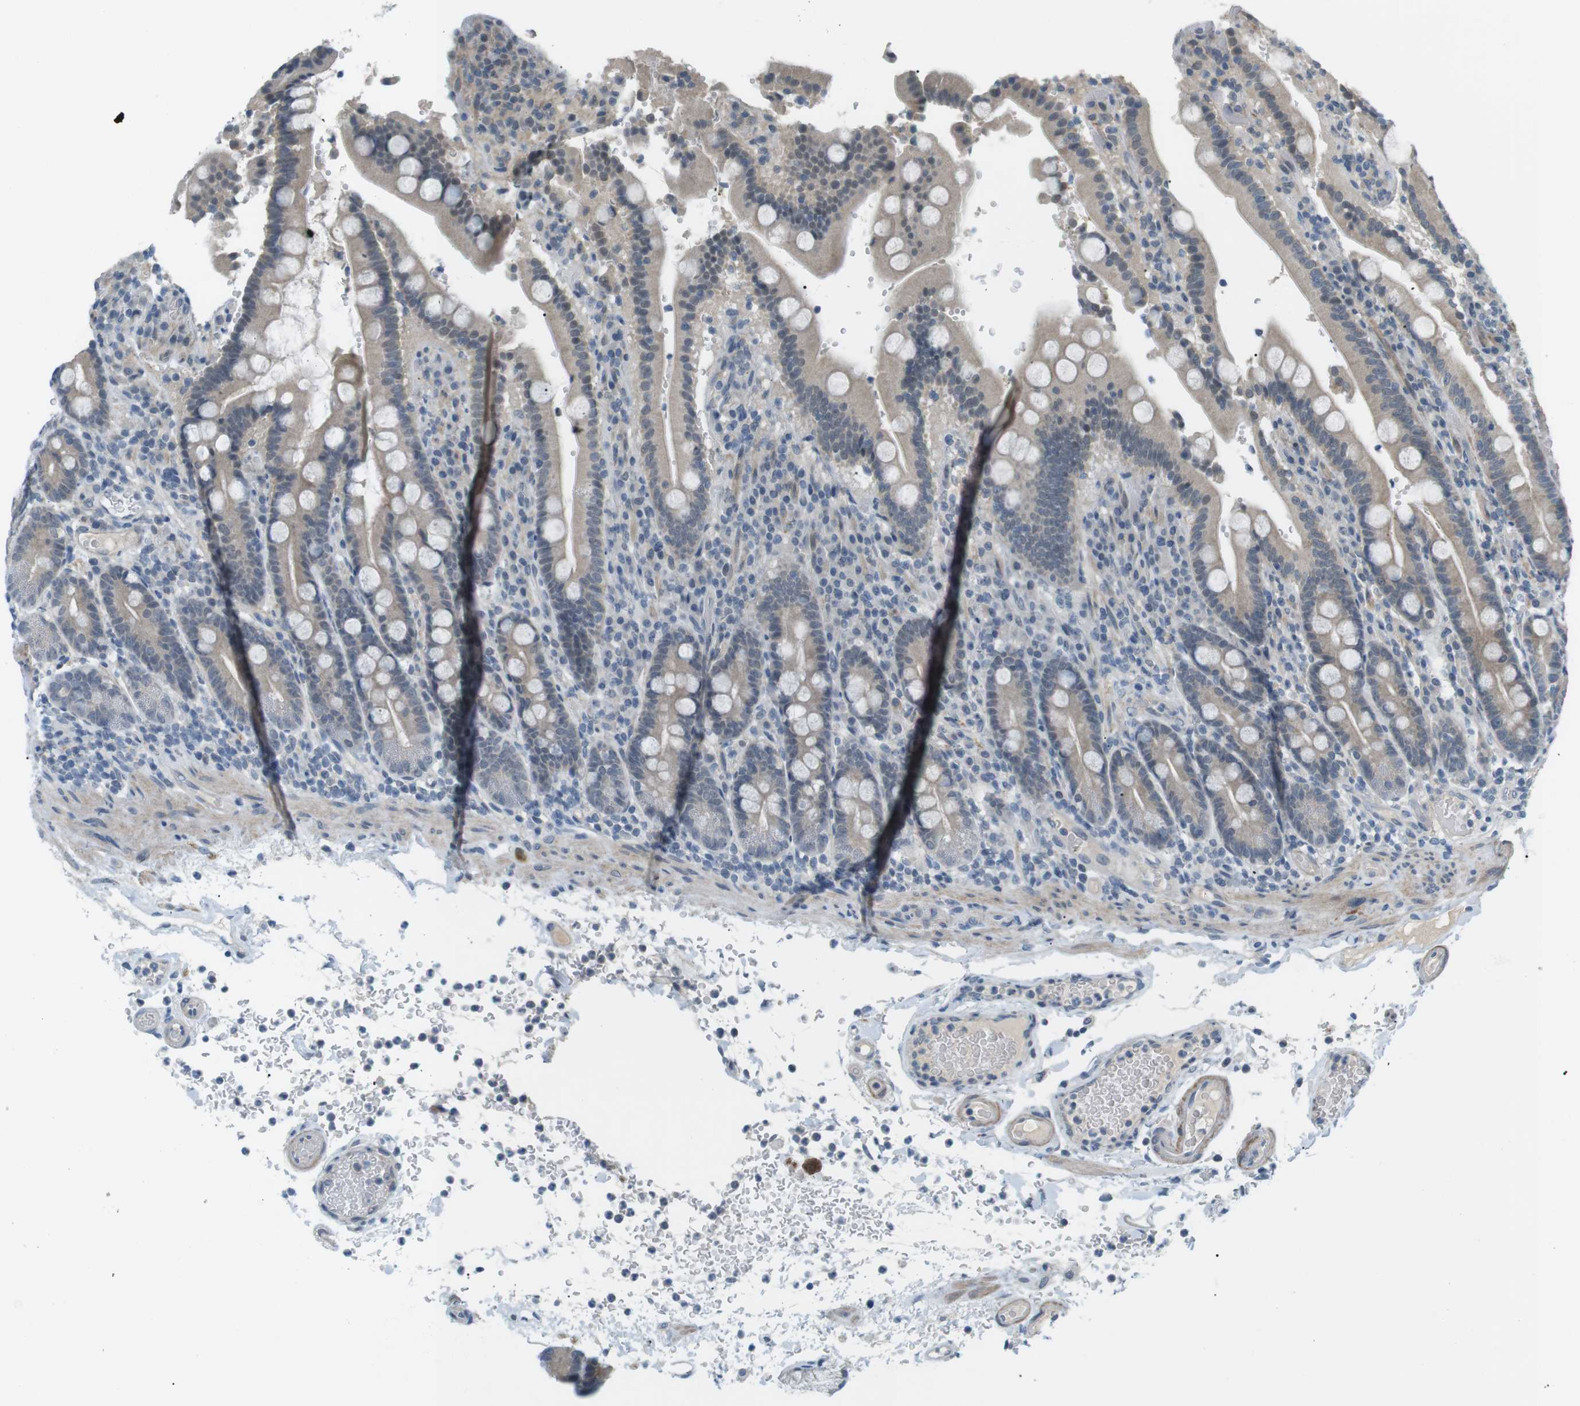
{"staining": {"intensity": "negative", "quantity": "none", "location": "none"}, "tissue": "duodenum", "cell_type": "Glandular cells", "image_type": "normal", "snomed": [{"axis": "morphology", "description": "Normal tissue, NOS"}, {"axis": "topography", "description": "Small intestine, NOS"}], "caption": "High power microscopy micrograph of an immunohistochemistry micrograph of benign duodenum, revealing no significant expression in glandular cells.", "gene": "RTN3", "patient": {"sex": "female", "age": 71}}